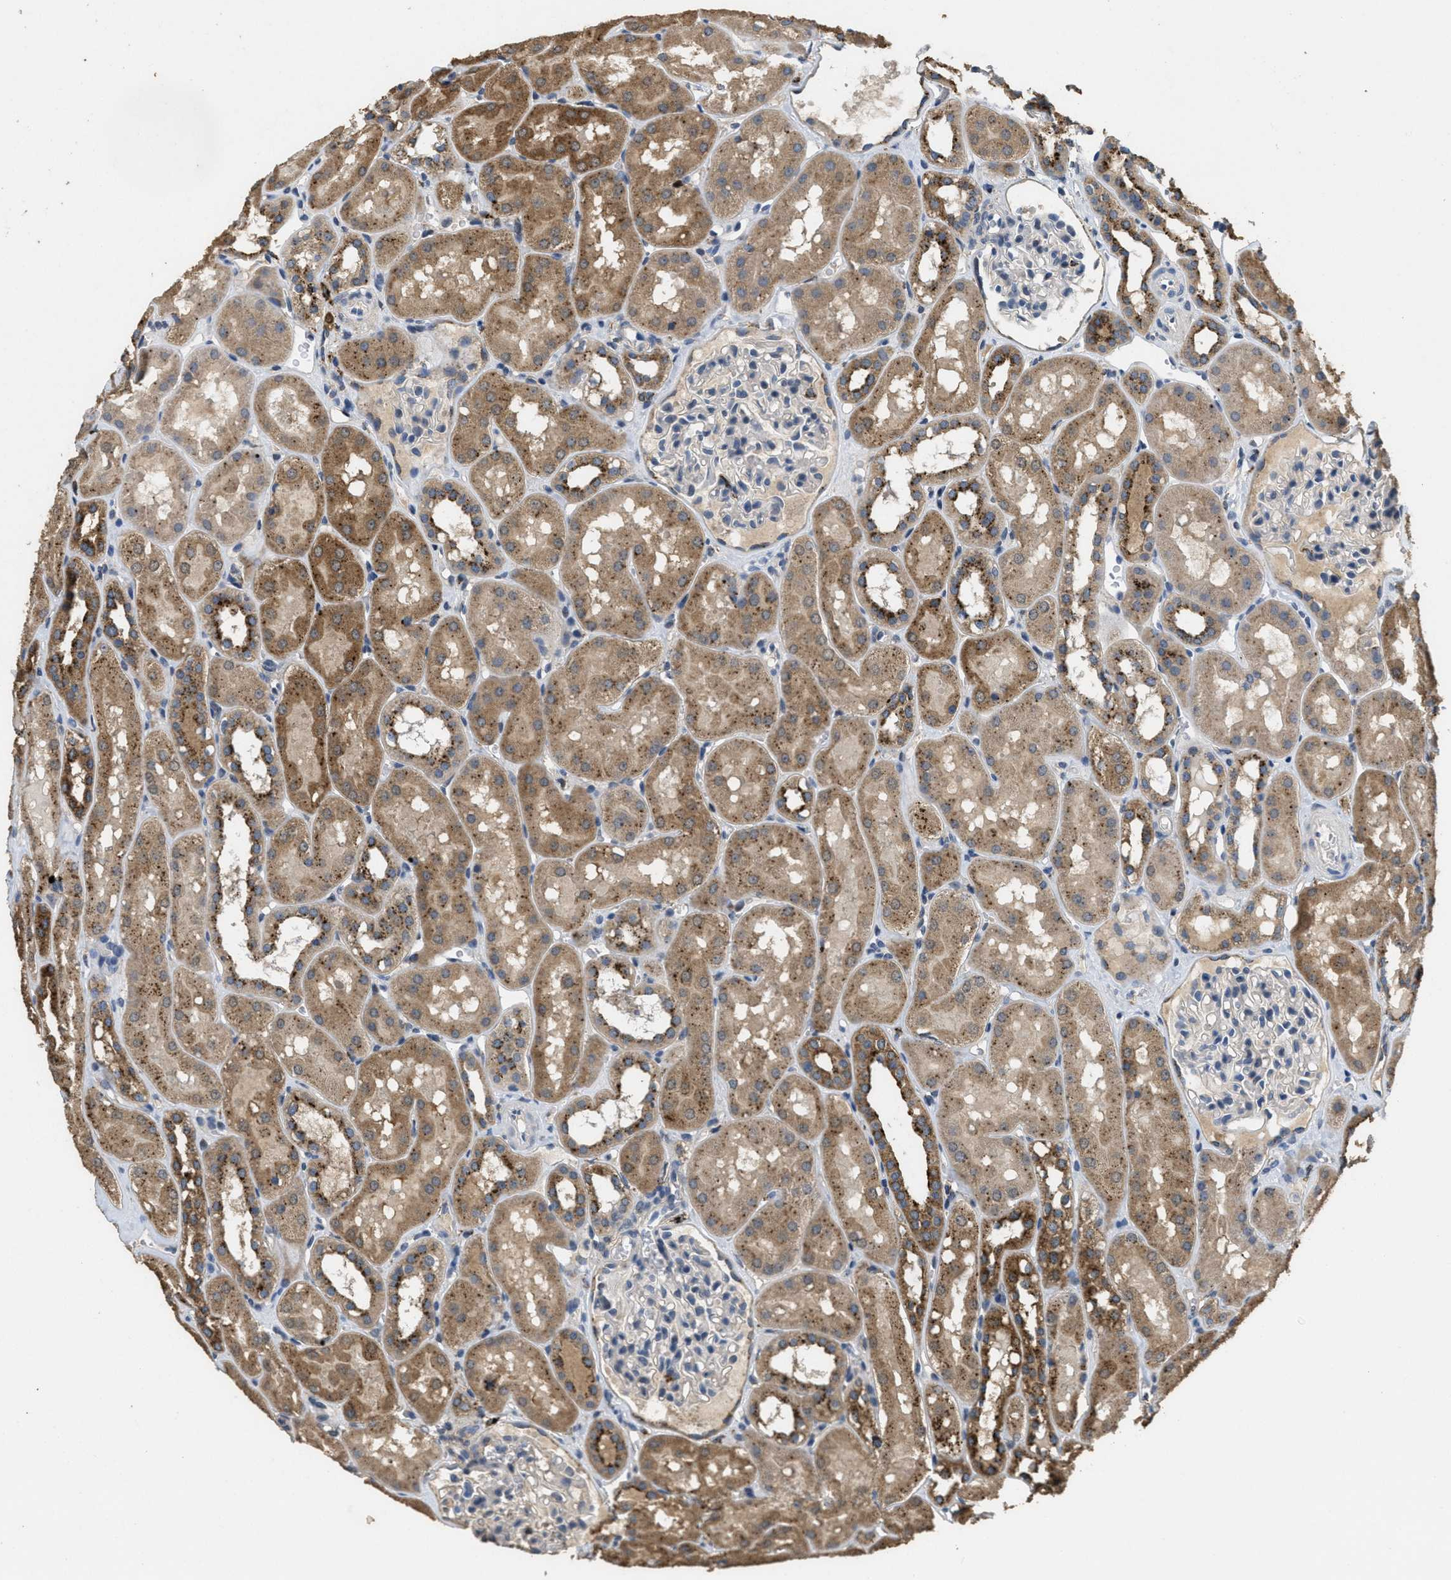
{"staining": {"intensity": "weak", "quantity": "<25%", "location": "cytoplasmic/membranous"}, "tissue": "kidney", "cell_type": "Cells in glomeruli", "image_type": "normal", "snomed": [{"axis": "morphology", "description": "Normal tissue, NOS"}, {"axis": "topography", "description": "Kidney"}, {"axis": "topography", "description": "Urinary bladder"}], "caption": "Human kidney stained for a protein using IHC reveals no expression in cells in glomeruli.", "gene": "BMPR2", "patient": {"sex": "male", "age": 16}}